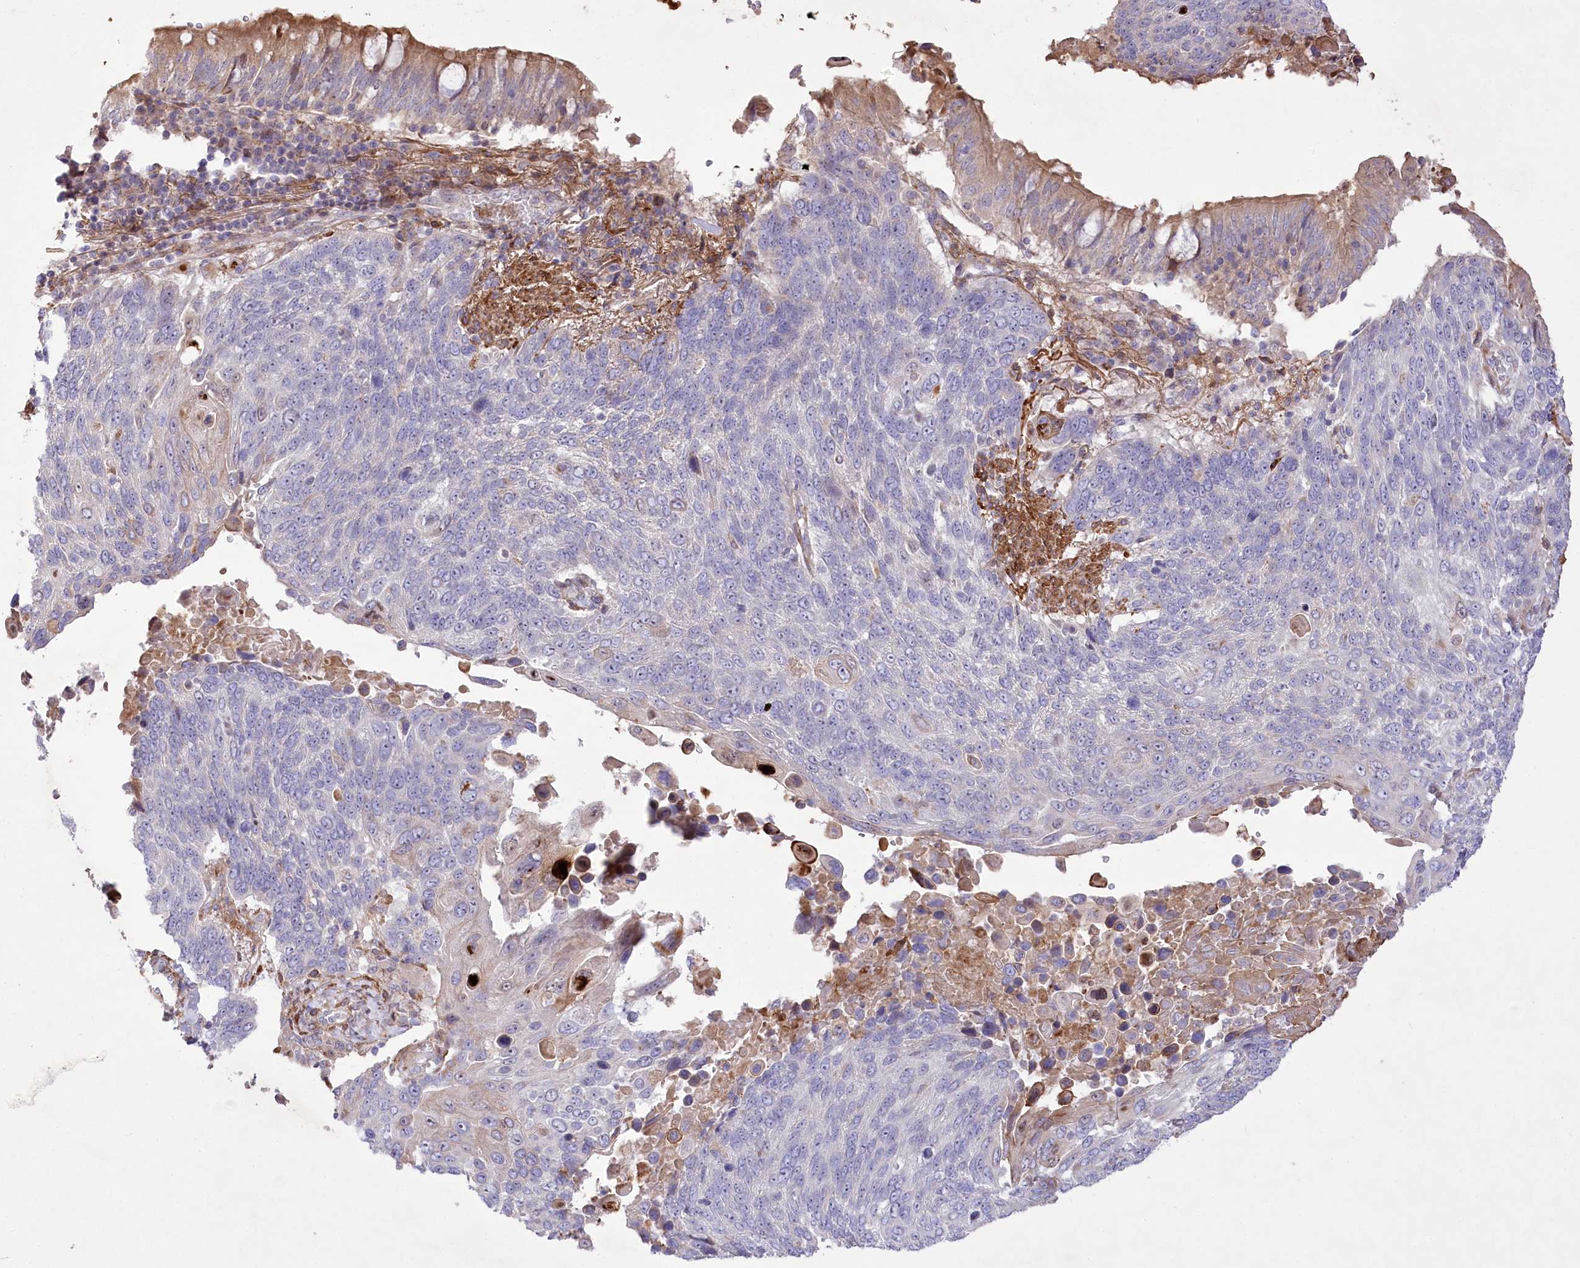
{"staining": {"intensity": "negative", "quantity": "none", "location": "none"}, "tissue": "lung cancer", "cell_type": "Tumor cells", "image_type": "cancer", "snomed": [{"axis": "morphology", "description": "Squamous cell carcinoma, NOS"}, {"axis": "topography", "description": "Lung"}], "caption": "This is an immunohistochemistry (IHC) photomicrograph of squamous cell carcinoma (lung). There is no staining in tumor cells.", "gene": "RNF24", "patient": {"sex": "male", "age": 66}}